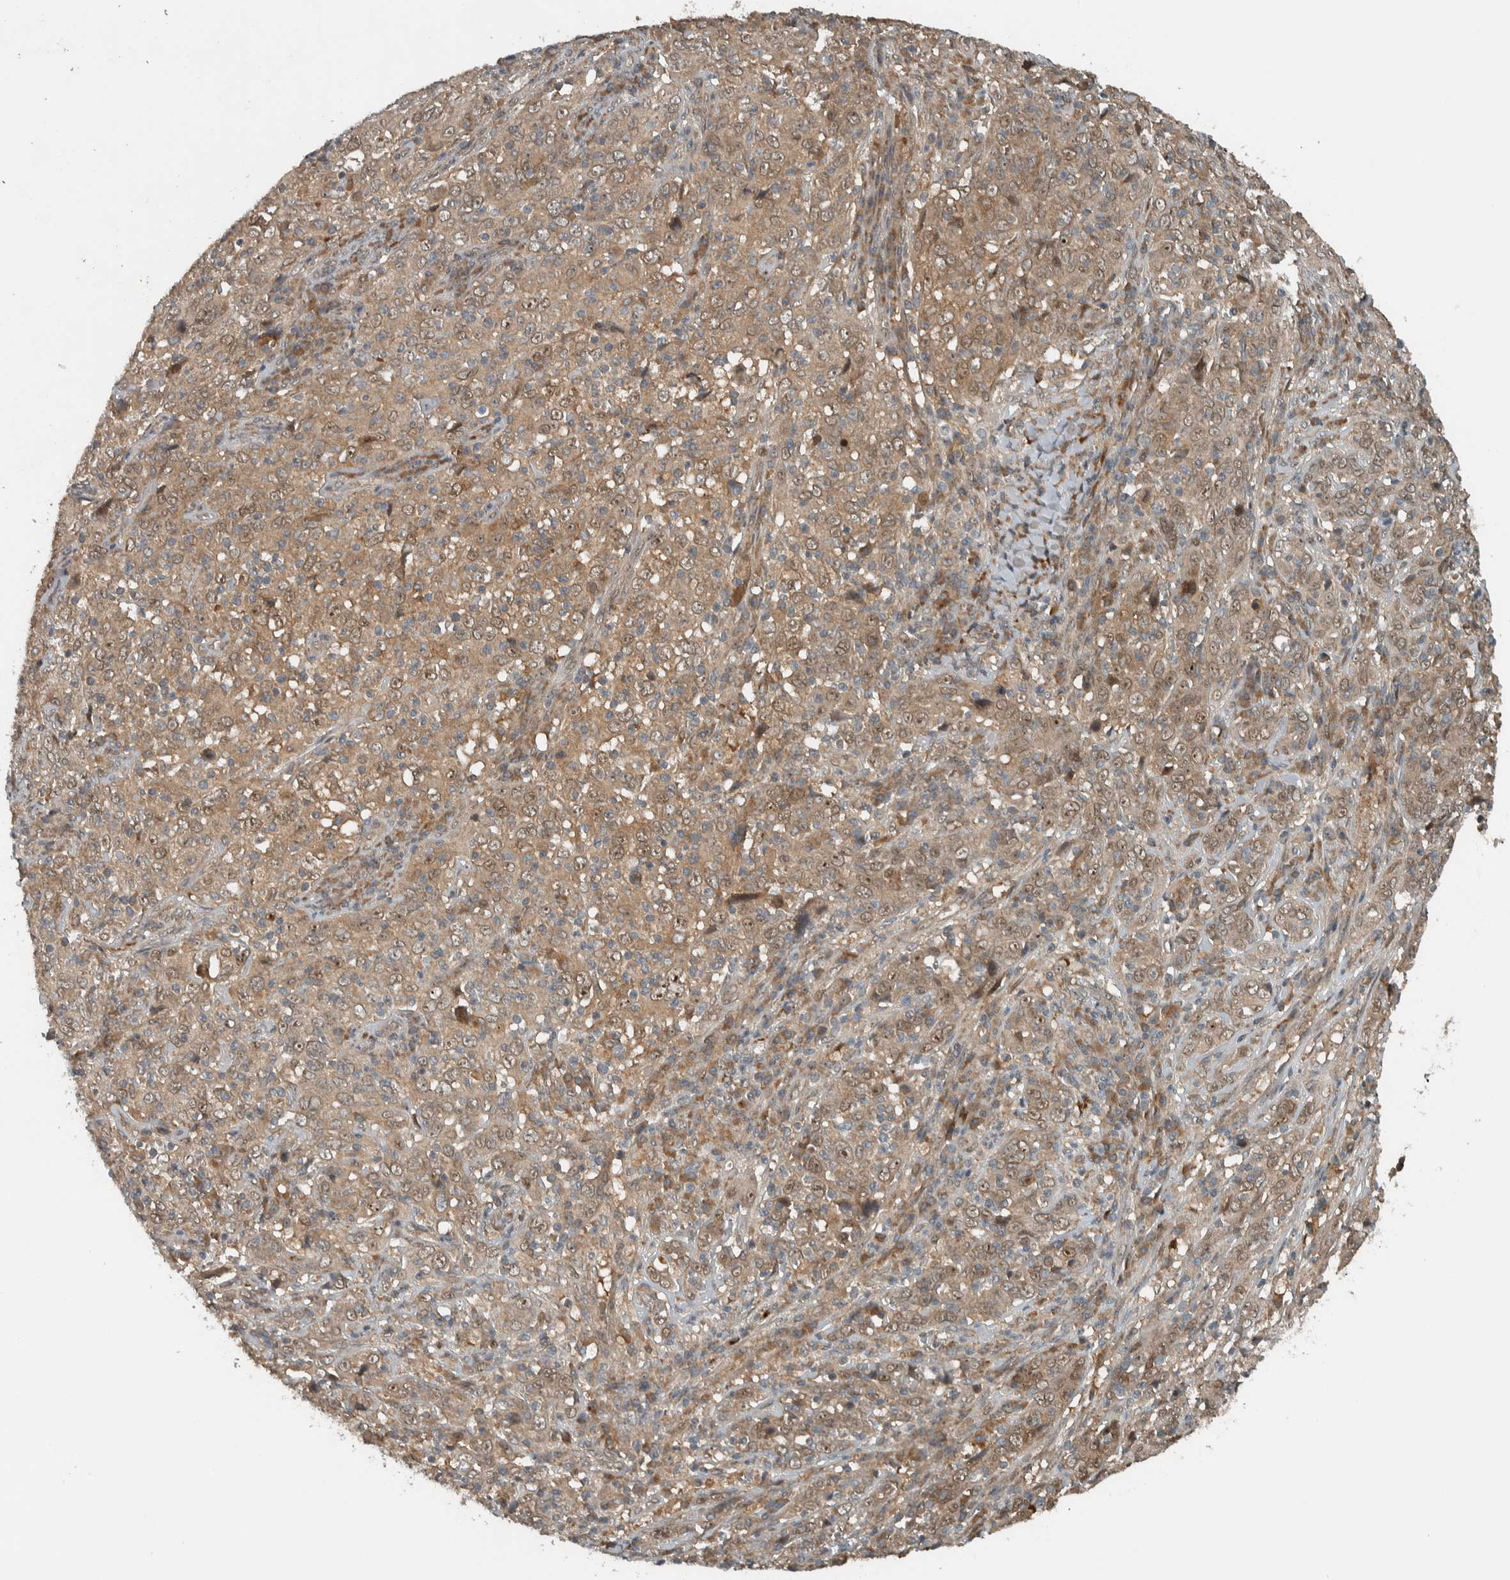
{"staining": {"intensity": "moderate", "quantity": ">75%", "location": "cytoplasmic/membranous,nuclear"}, "tissue": "cervical cancer", "cell_type": "Tumor cells", "image_type": "cancer", "snomed": [{"axis": "morphology", "description": "Squamous cell carcinoma, NOS"}, {"axis": "topography", "description": "Cervix"}], "caption": "Protein expression analysis of human cervical cancer reveals moderate cytoplasmic/membranous and nuclear staining in approximately >75% of tumor cells. The staining was performed using DAB, with brown indicating positive protein expression. Nuclei are stained blue with hematoxylin.", "gene": "XPO5", "patient": {"sex": "female", "age": 46}}